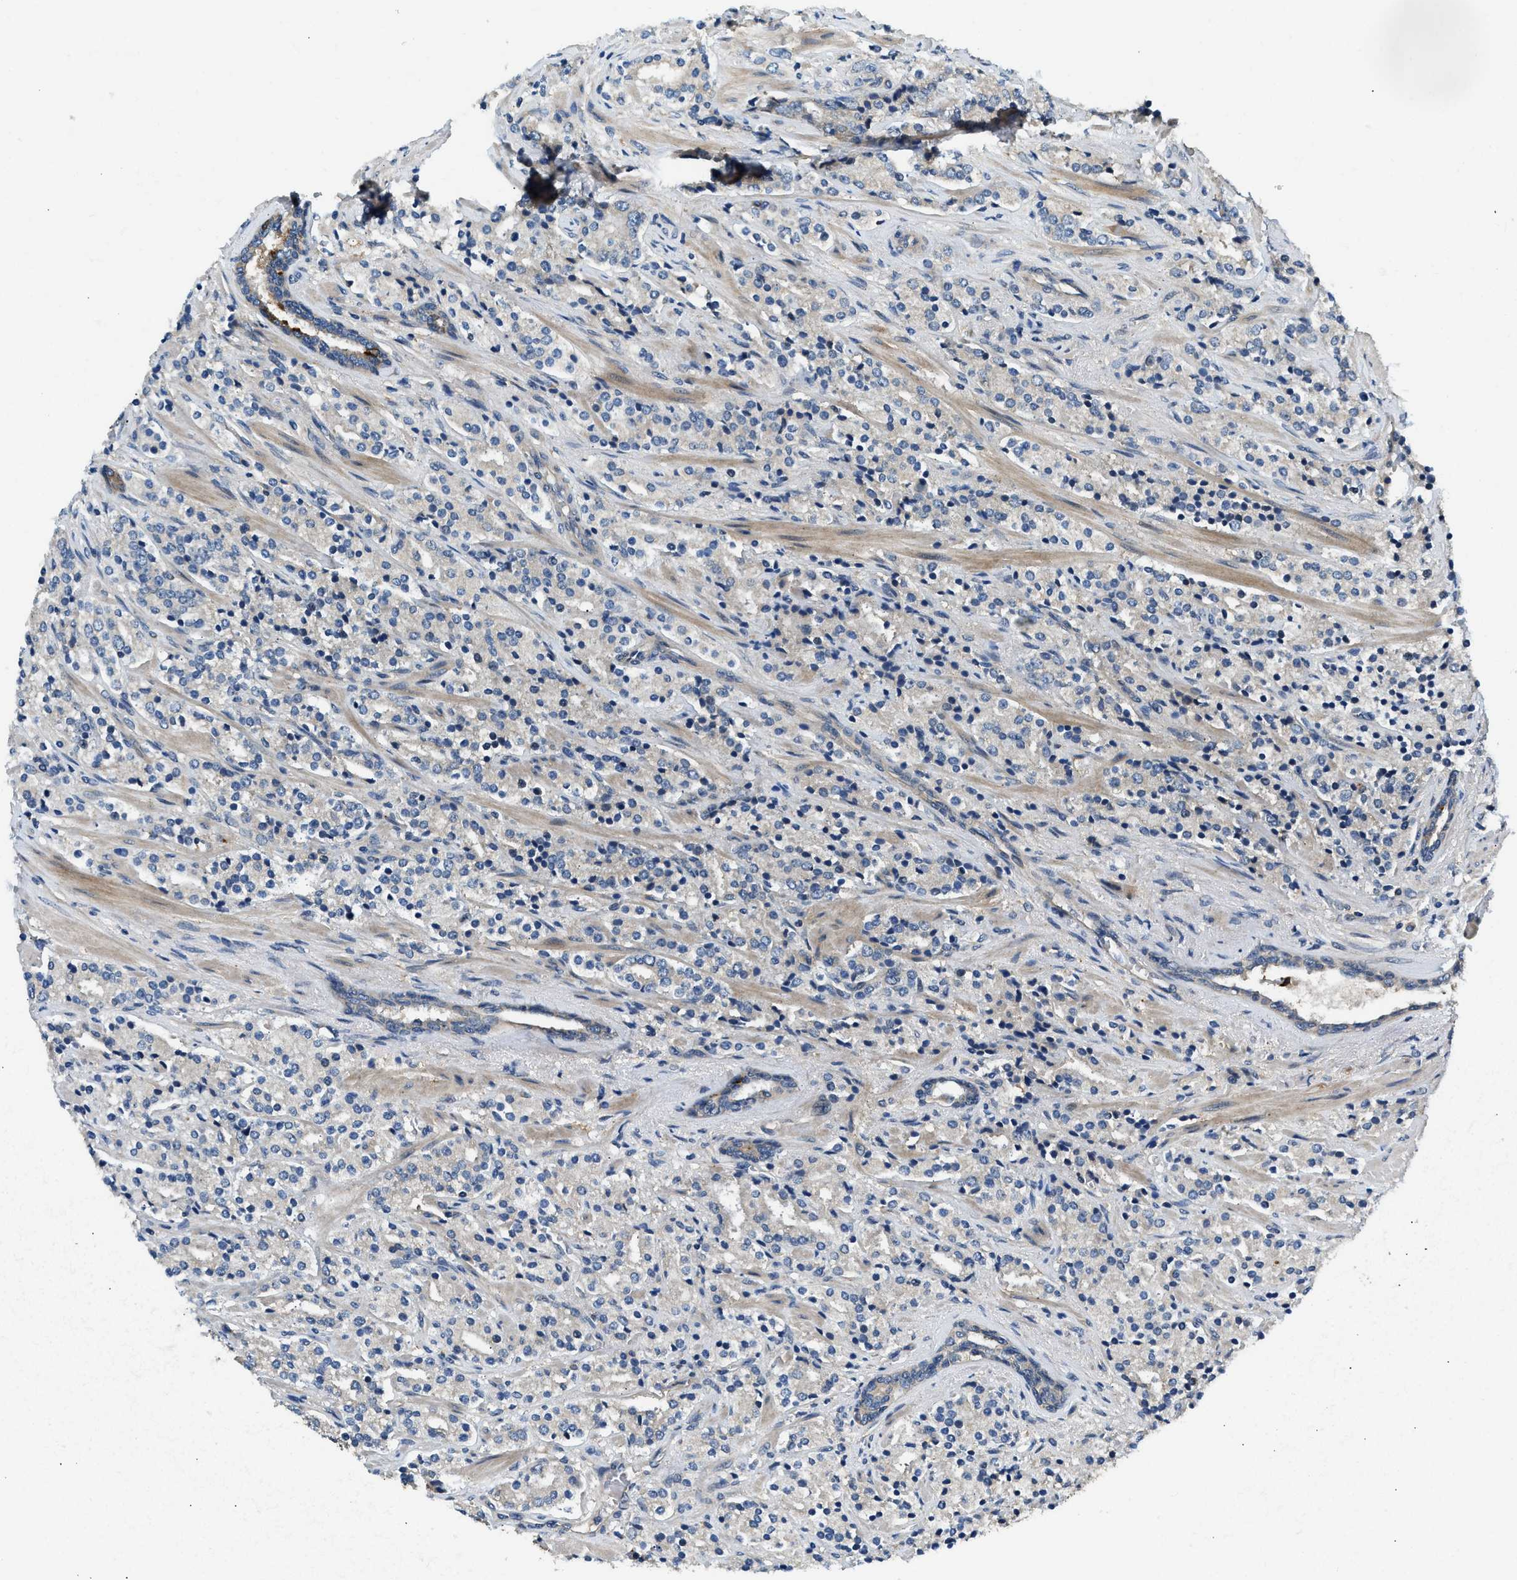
{"staining": {"intensity": "weak", "quantity": "<25%", "location": "cytoplasmic/membranous"}, "tissue": "prostate cancer", "cell_type": "Tumor cells", "image_type": "cancer", "snomed": [{"axis": "morphology", "description": "Adenocarcinoma, High grade"}, {"axis": "topography", "description": "Prostate"}], "caption": "Prostate high-grade adenocarcinoma stained for a protein using immunohistochemistry shows no positivity tumor cells.", "gene": "IL3RA", "patient": {"sex": "male", "age": 71}}